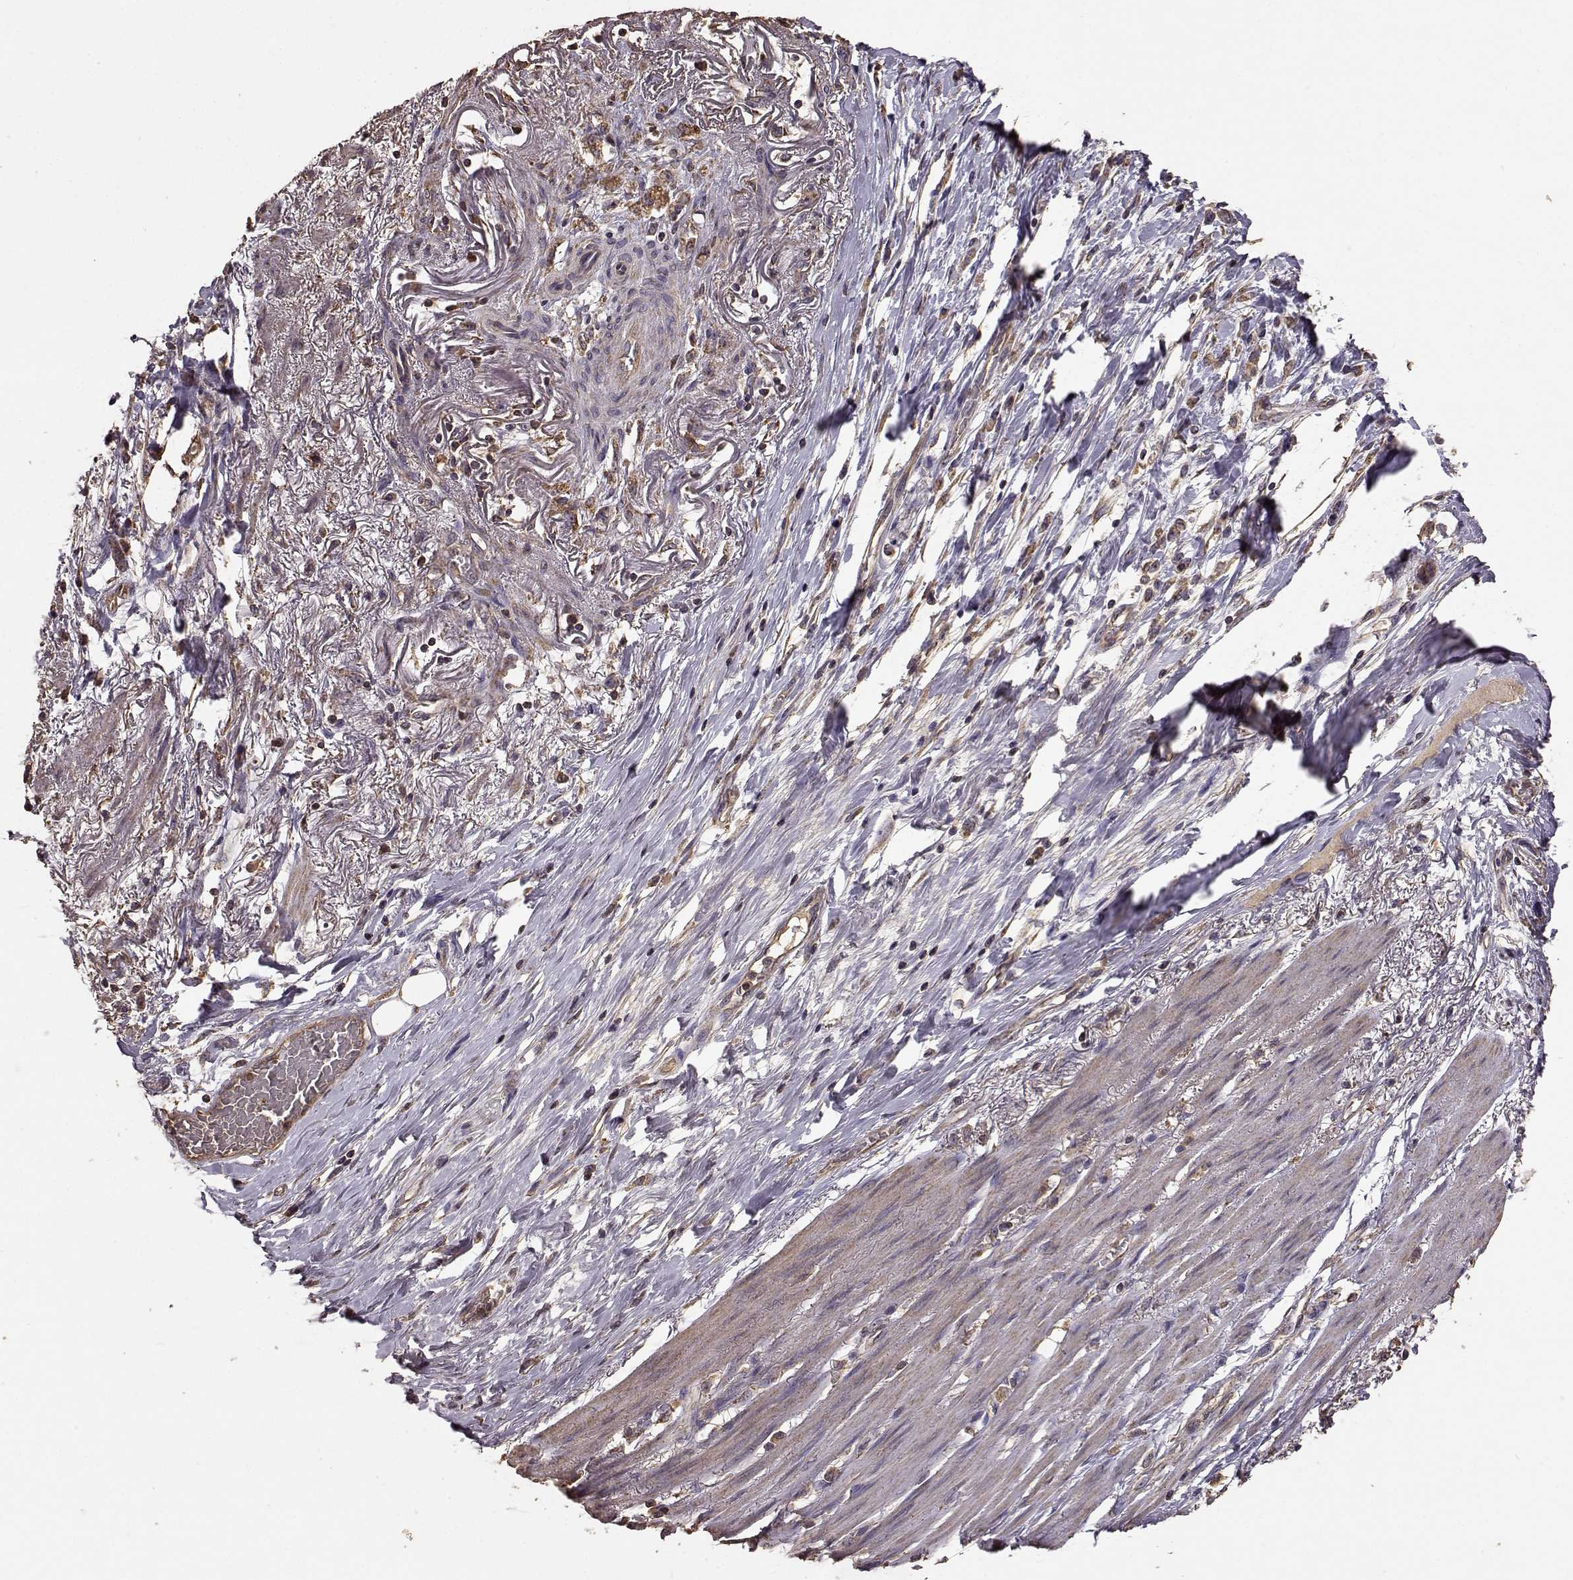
{"staining": {"intensity": "moderate", "quantity": "25%-75%", "location": "cytoplasmic/membranous"}, "tissue": "stomach cancer", "cell_type": "Tumor cells", "image_type": "cancer", "snomed": [{"axis": "morphology", "description": "Adenocarcinoma, NOS"}, {"axis": "topography", "description": "Stomach"}], "caption": "Immunohistochemistry (IHC) of stomach adenocarcinoma displays medium levels of moderate cytoplasmic/membranous positivity in about 25%-75% of tumor cells.", "gene": "PTGES2", "patient": {"sex": "female", "age": 84}}